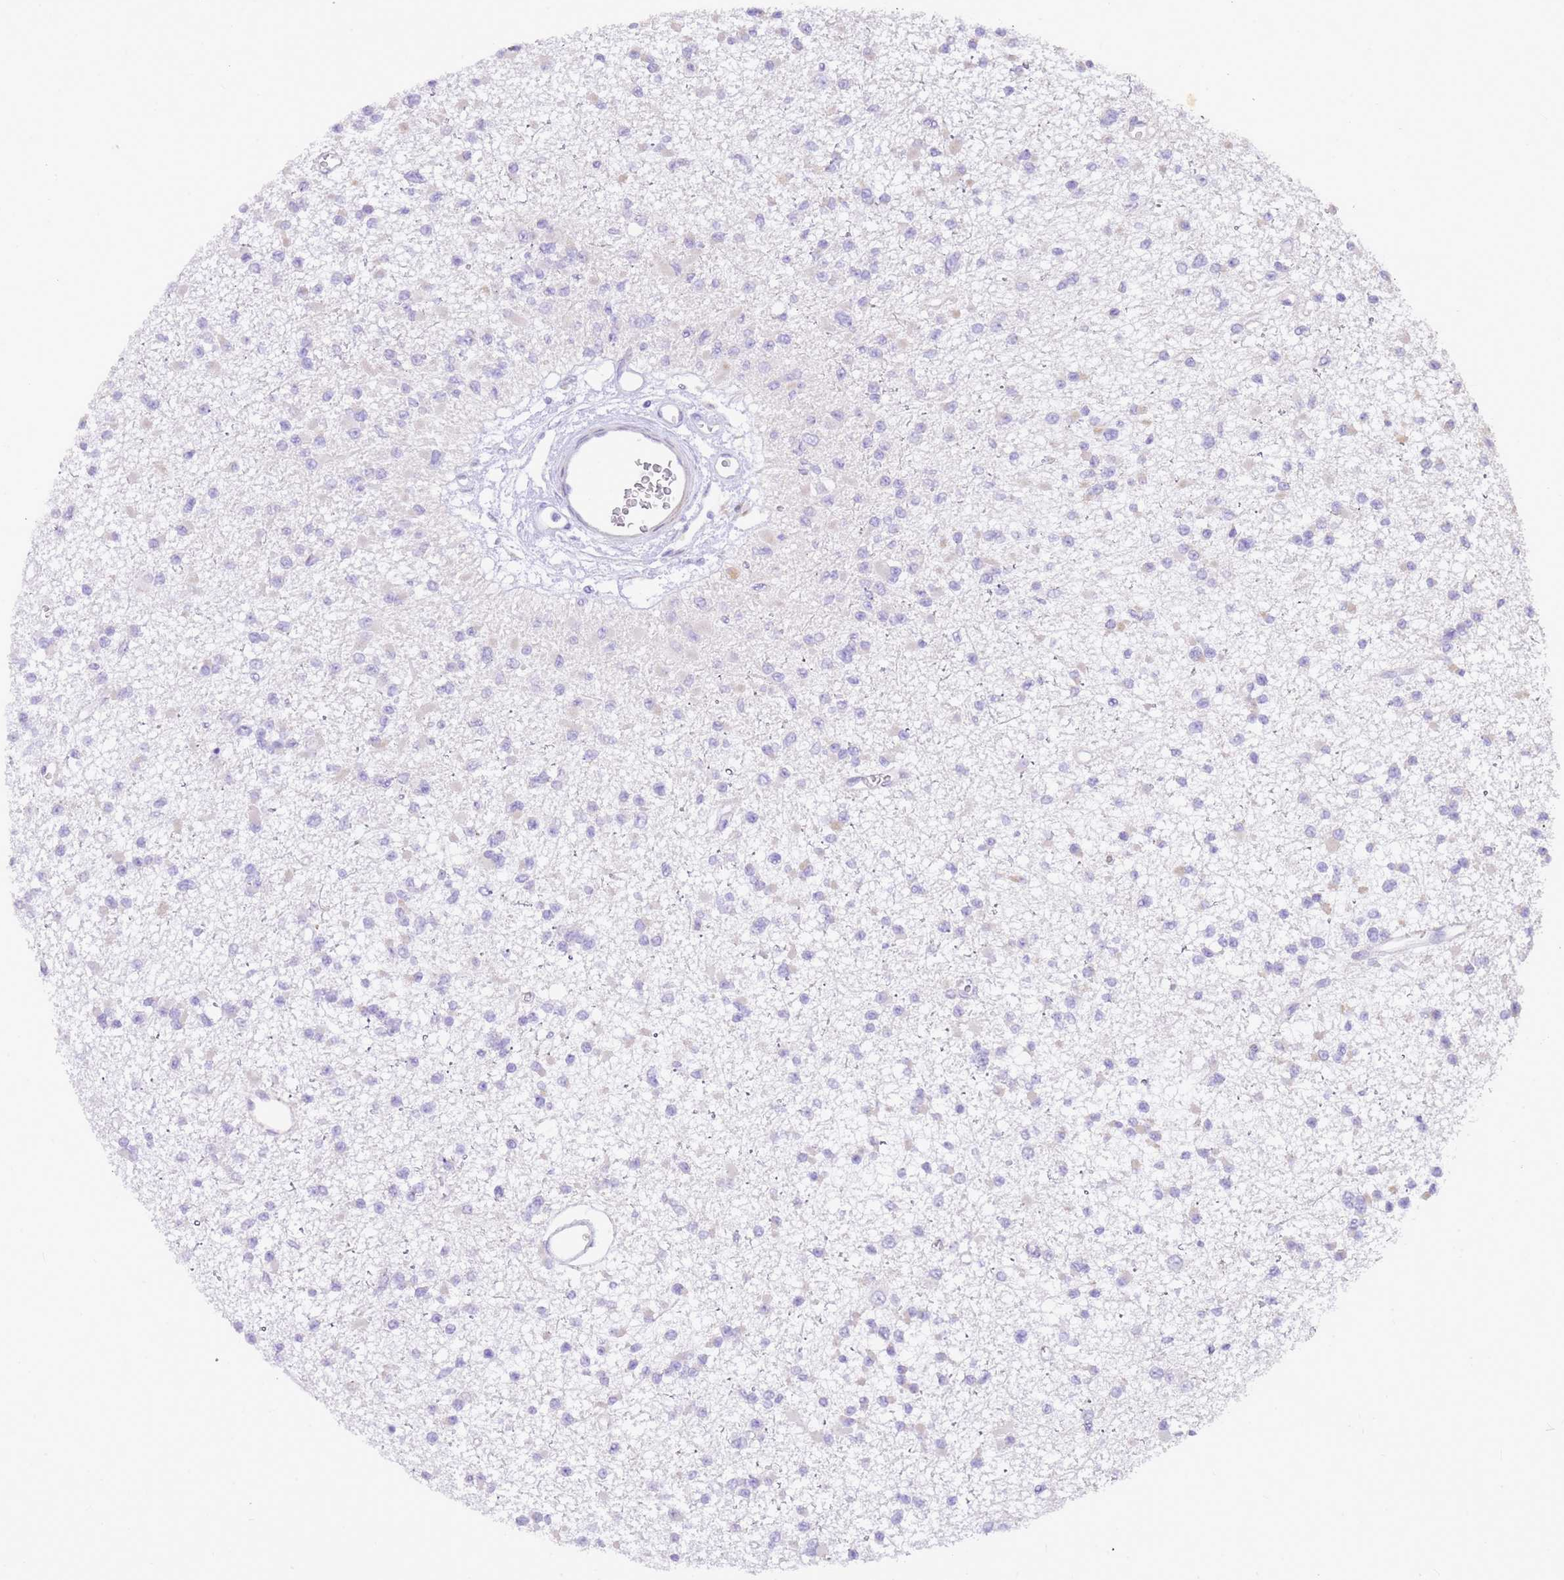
{"staining": {"intensity": "negative", "quantity": "none", "location": "none"}, "tissue": "glioma", "cell_type": "Tumor cells", "image_type": "cancer", "snomed": [{"axis": "morphology", "description": "Glioma, malignant, Low grade"}, {"axis": "topography", "description": "Brain"}], "caption": "A micrograph of human glioma is negative for staining in tumor cells.", "gene": "TOPAZ1", "patient": {"sex": "female", "age": 22}}